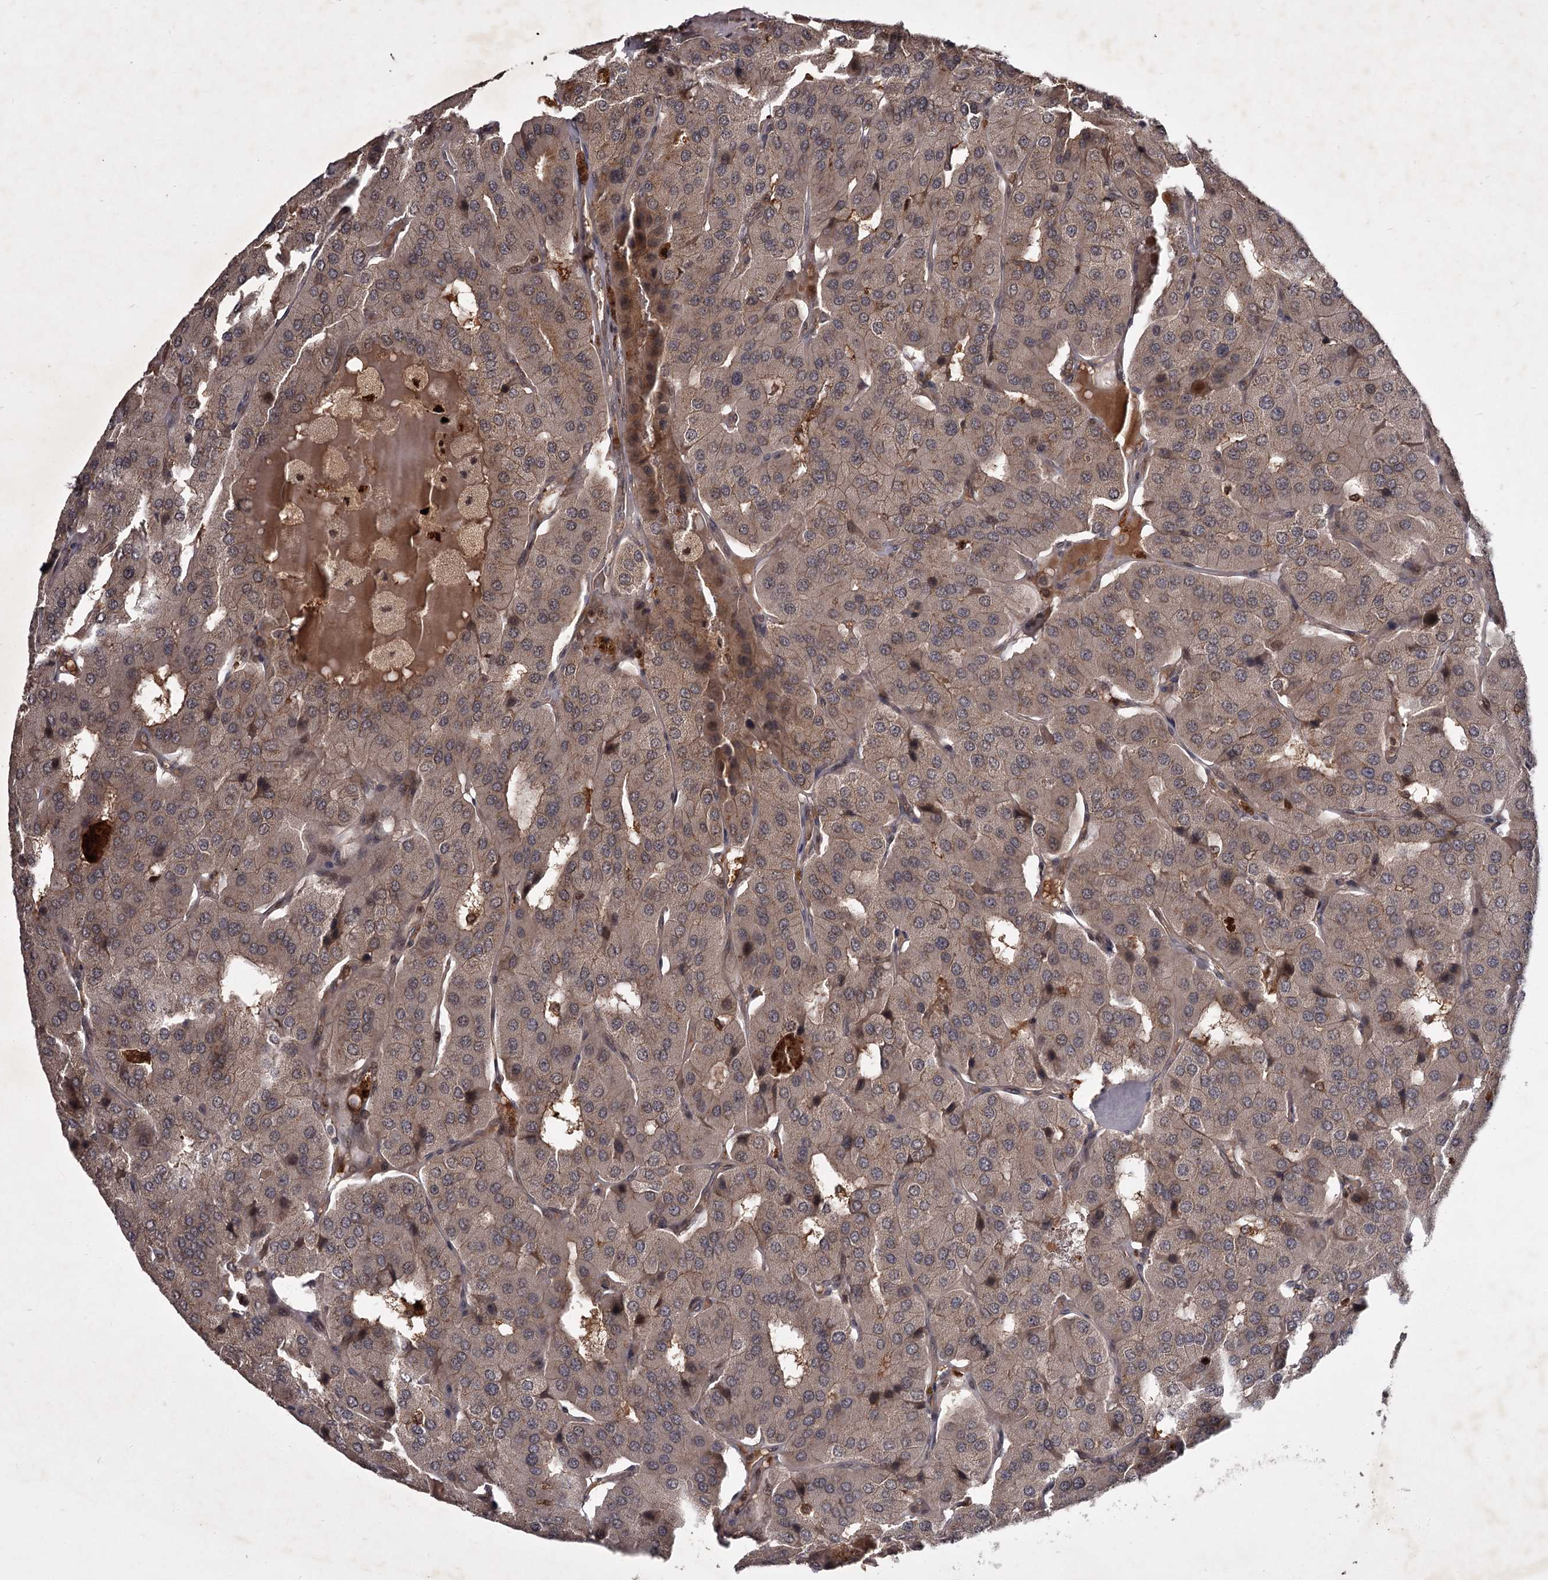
{"staining": {"intensity": "weak", "quantity": "<25%", "location": "cytoplasmic/membranous"}, "tissue": "parathyroid gland", "cell_type": "Glandular cells", "image_type": "normal", "snomed": [{"axis": "morphology", "description": "Normal tissue, NOS"}, {"axis": "morphology", "description": "Adenoma, NOS"}, {"axis": "topography", "description": "Parathyroid gland"}], "caption": "Glandular cells show no significant expression in benign parathyroid gland. (Stains: DAB IHC with hematoxylin counter stain, Microscopy: brightfield microscopy at high magnification).", "gene": "TBC1D23", "patient": {"sex": "female", "age": 86}}